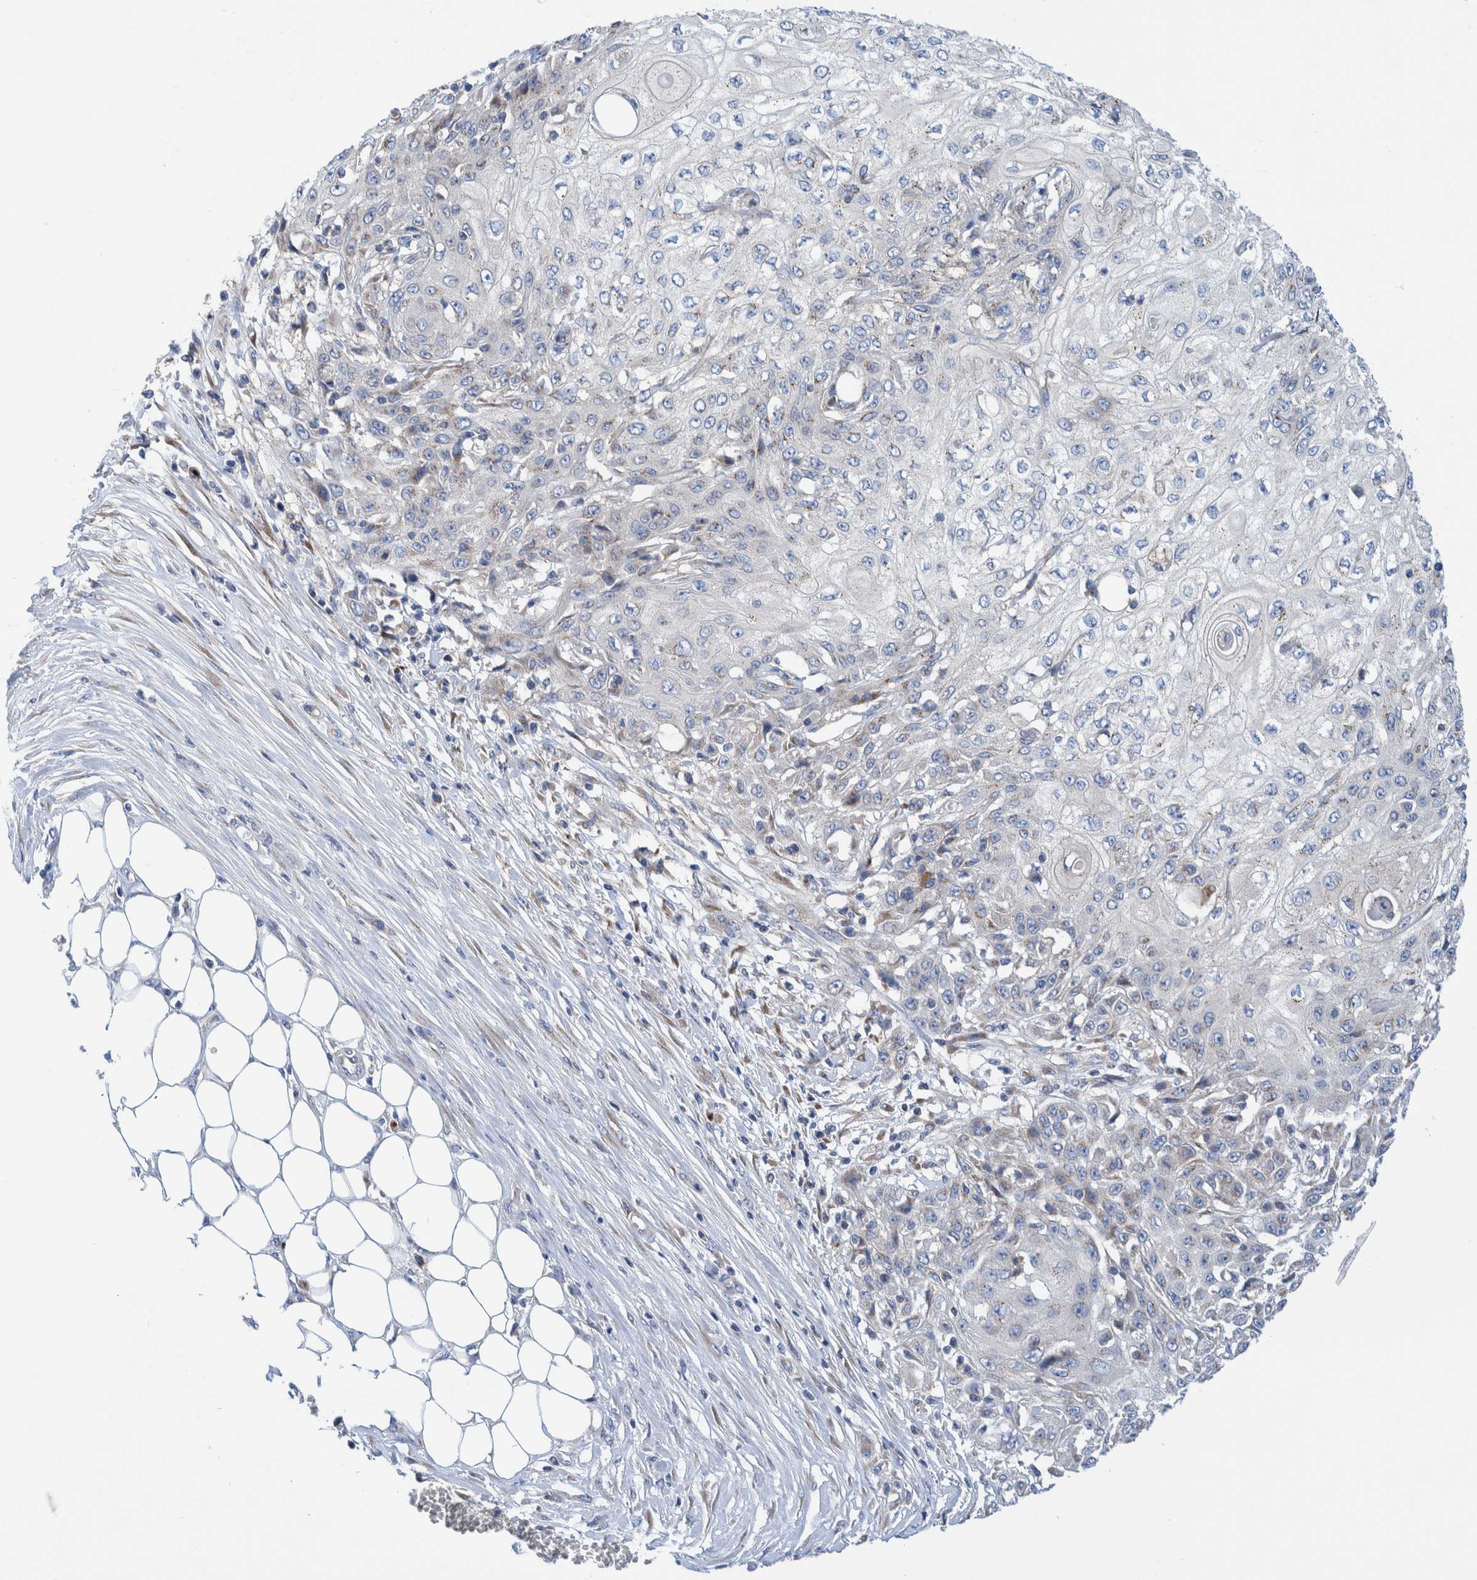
{"staining": {"intensity": "weak", "quantity": "<25%", "location": "cytoplasmic/membranous"}, "tissue": "skin cancer", "cell_type": "Tumor cells", "image_type": "cancer", "snomed": [{"axis": "morphology", "description": "Squamous cell carcinoma, NOS"}, {"axis": "morphology", "description": "Squamous cell carcinoma, metastatic, NOS"}, {"axis": "topography", "description": "Skin"}, {"axis": "topography", "description": "Lymph node"}], "caption": "Immunohistochemical staining of skin cancer reveals no significant staining in tumor cells. Nuclei are stained in blue.", "gene": "TRIM58", "patient": {"sex": "male", "age": 75}}